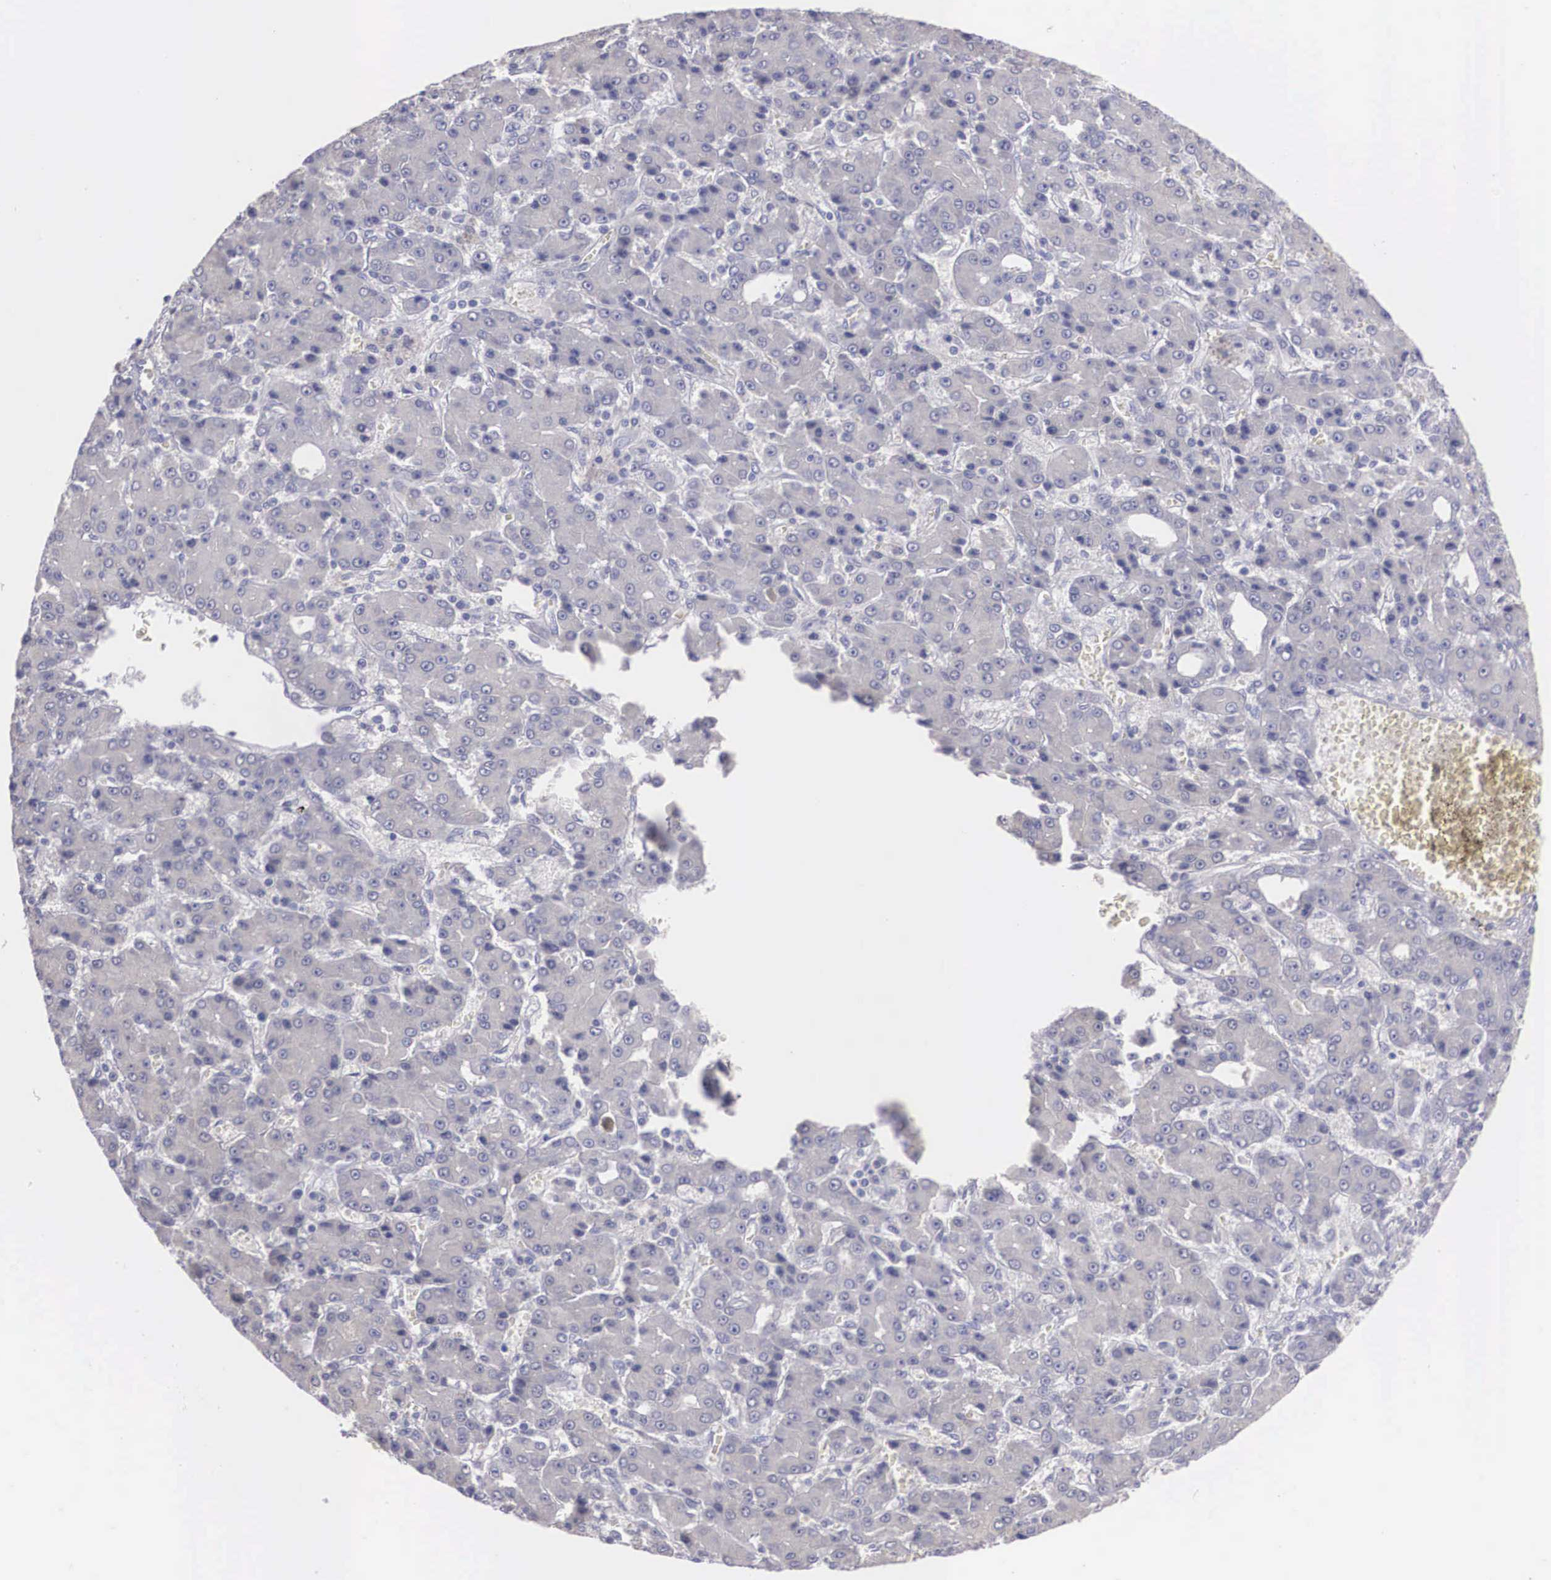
{"staining": {"intensity": "negative", "quantity": "none", "location": "none"}, "tissue": "liver cancer", "cell_type": "Tumor cells", "image_type": "cancer", "snomed": [{"axis": "morphology", "description": "Carcinoma, Hepatocellular, NOS"}, {"axis": "topography", "description": "Liver"}], "caption": "Image shows no protein positivity in tumor cells of liver cancer tissue.", "gene": "REPS2", "patient": {"sex": "male", "age": 69}}